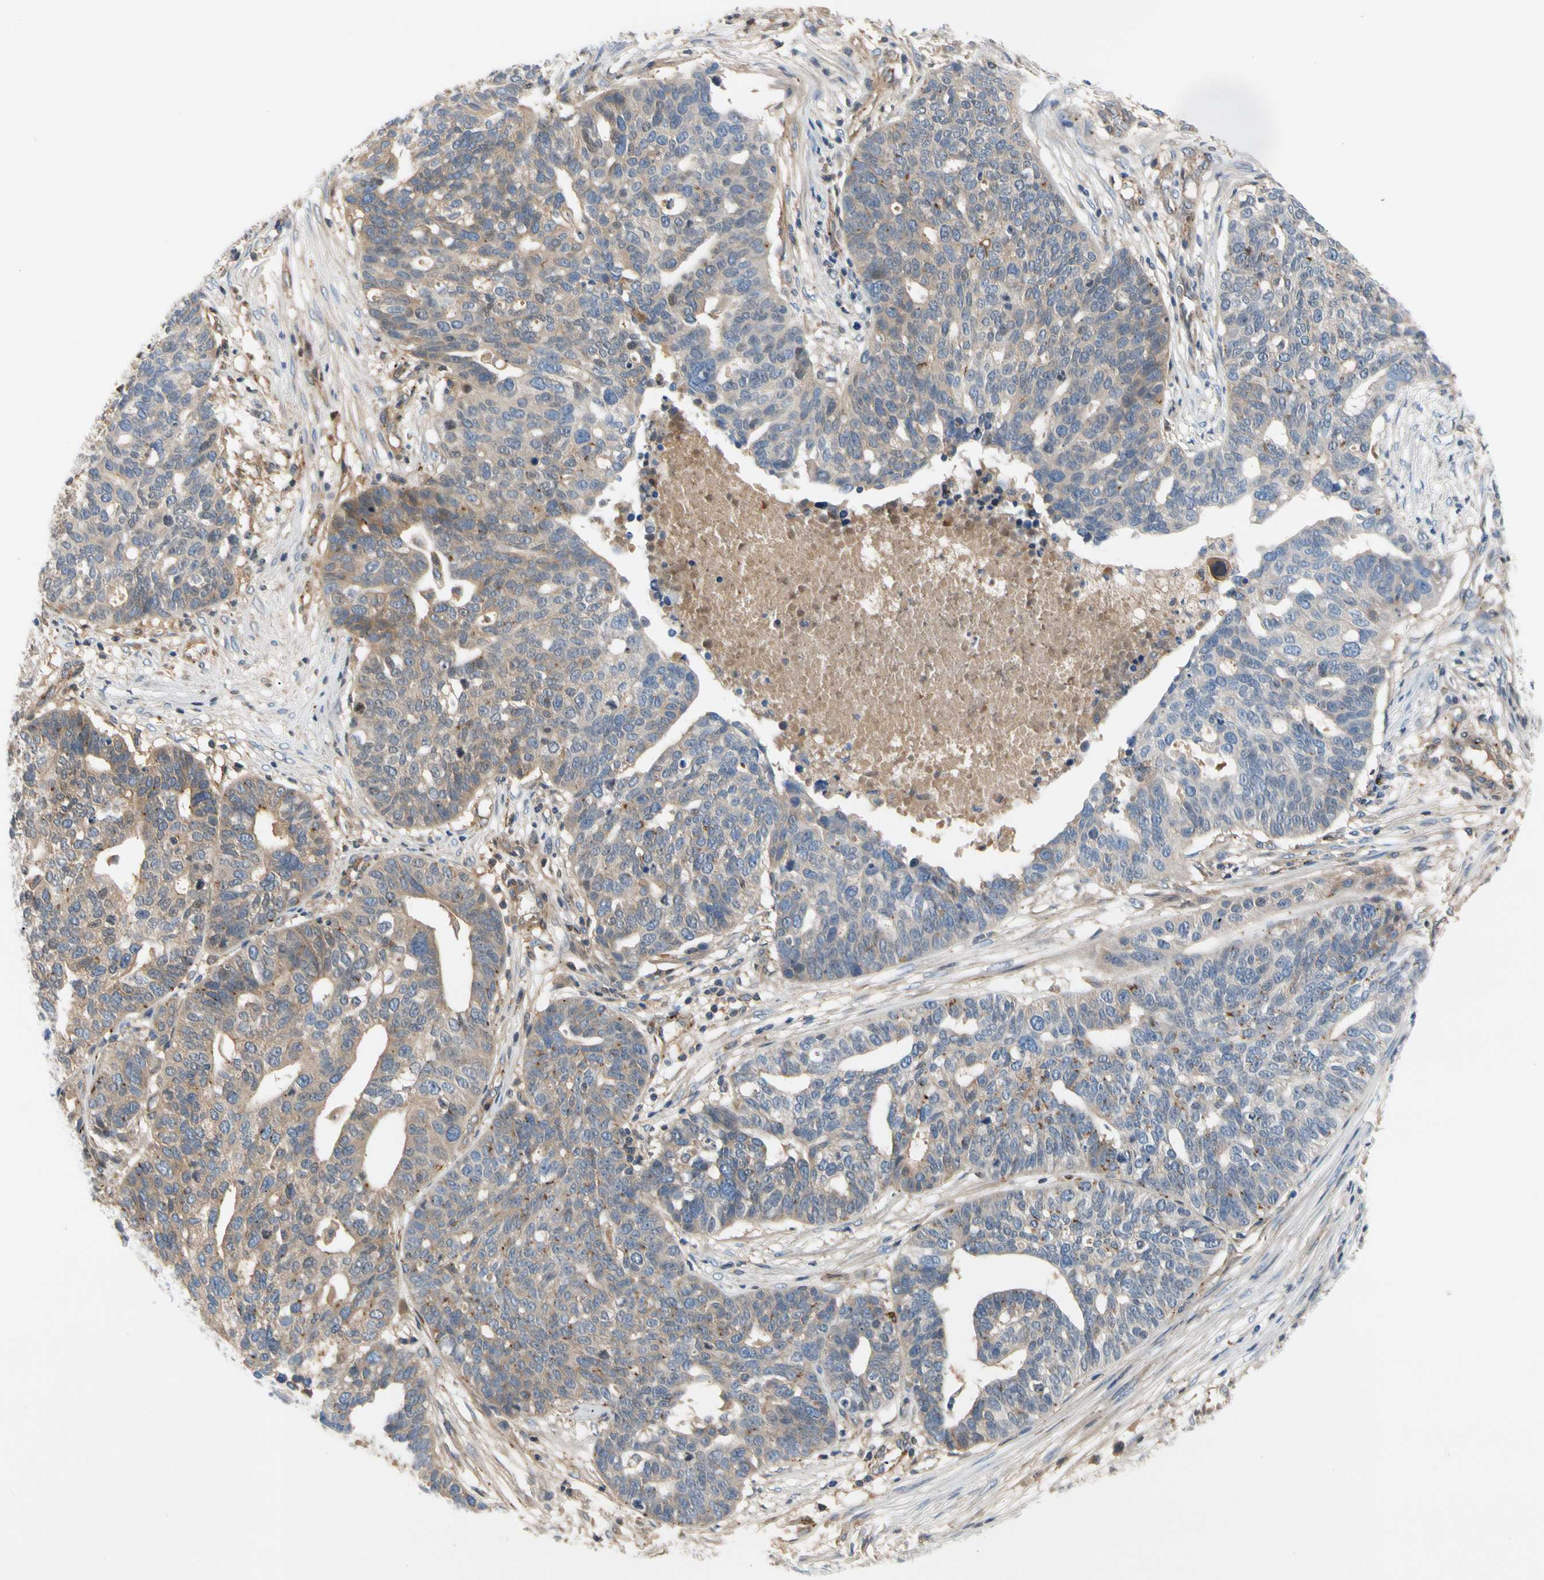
{"staining": {"intensity": "weak", "quantity": "<25%", "location": "cytoplasmic/membranous"}, "tissue": "ovarian cancer", "cell_type": "Tumor cells", "image_type": "cancer", "snomed": [{"axis": "morphology", "description": "Cystadenocarcinoma, serous, NOS"}, {"axis": "topography", "description": "Ovary"}], "caption": "This is a image of IHC staining of ovarian cancer (serous cystadenocarcinoma), which shows no positivity in tumor cells. (DAB (3,3'-diaminobenzidine) immunohistochemistry (IHC), high magnification).", "gene": "ENTREP3", "patient": {"sex": "female", "age": 59}}